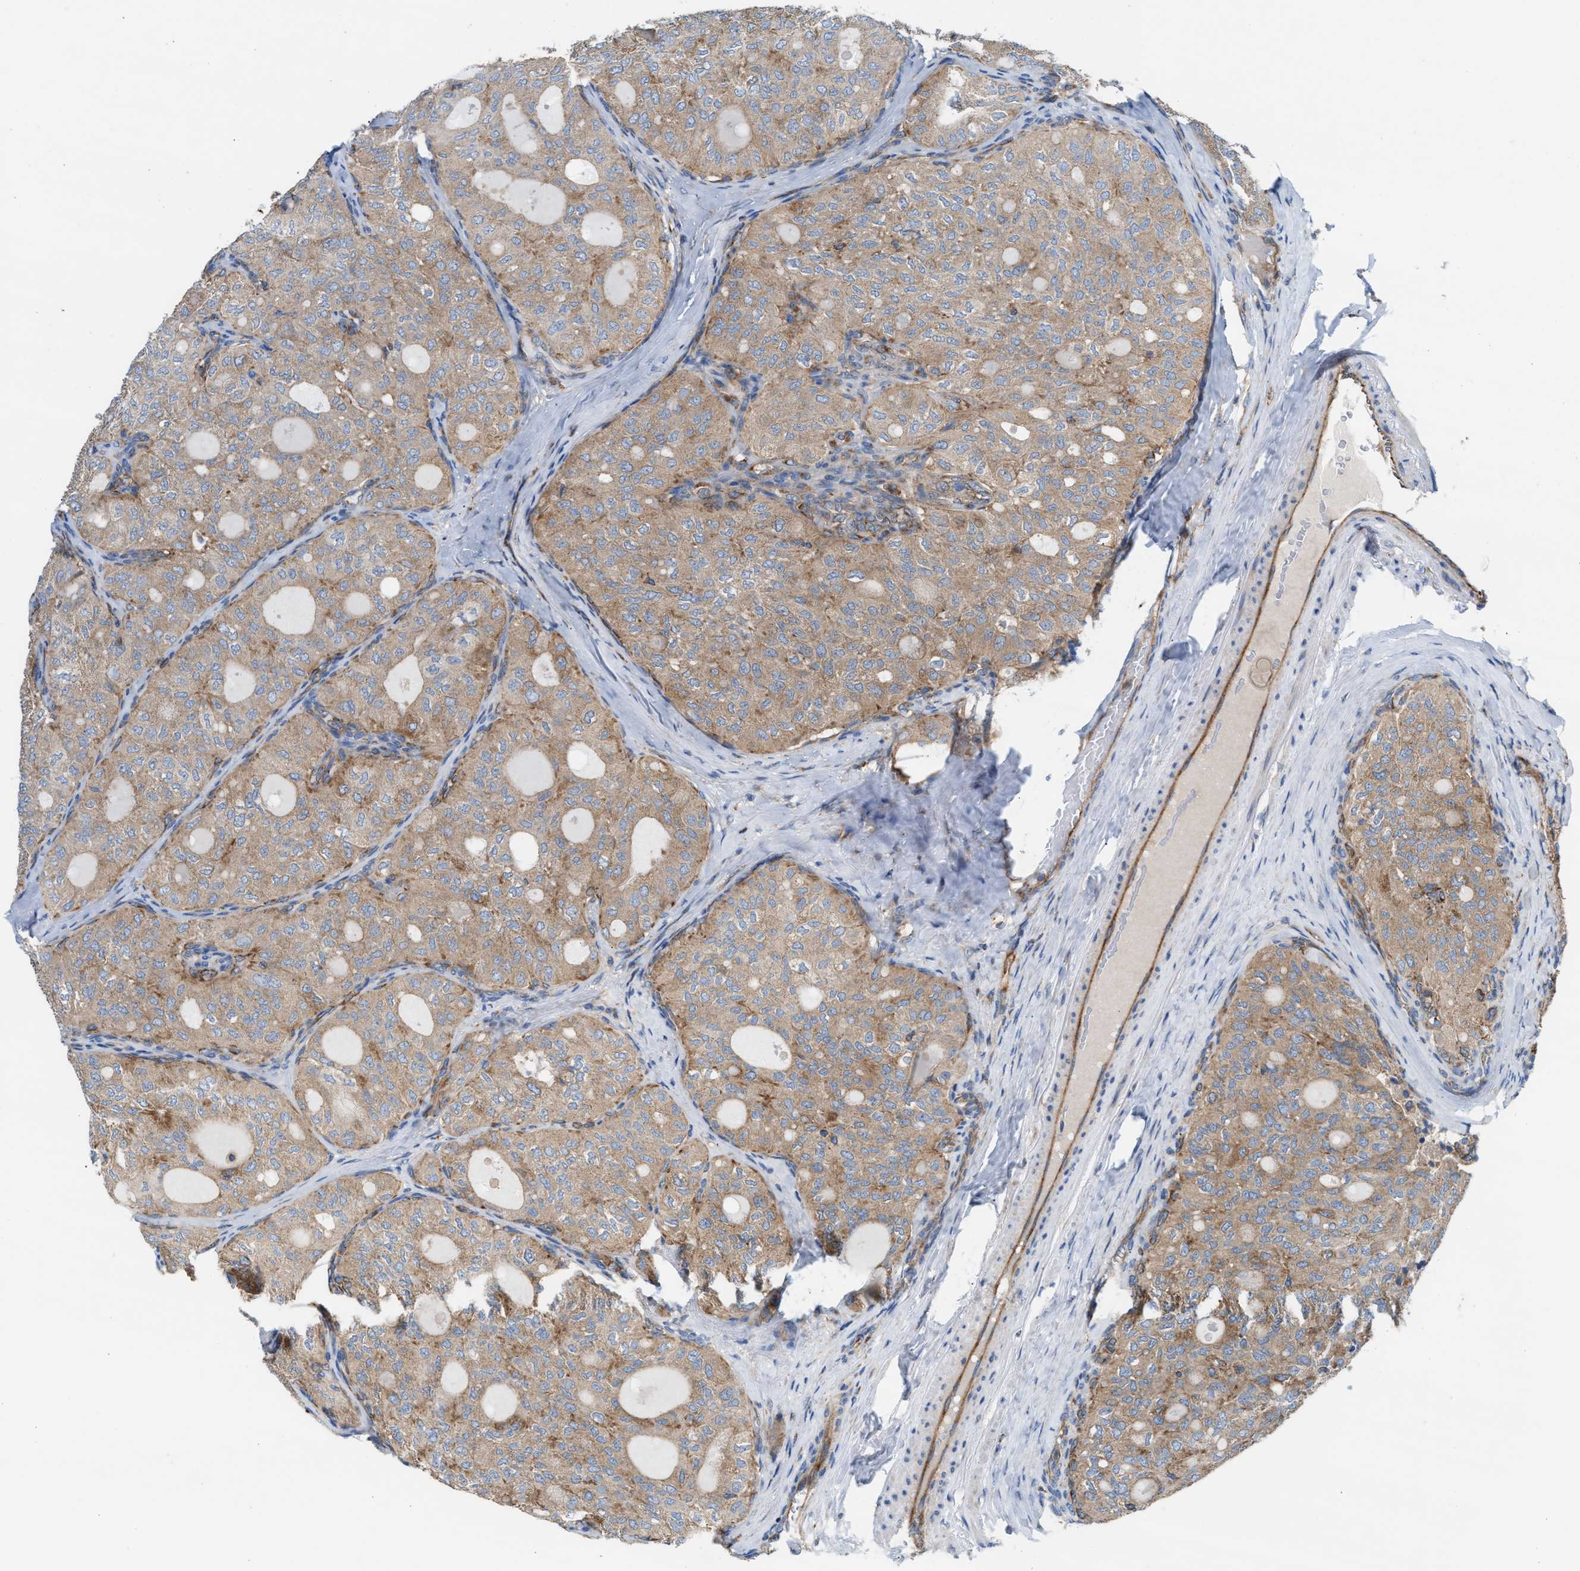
{"staining": {"intensity": "moderate", "quantity": ">75%", "location": "cytoplasmic/membranous"}, "tissue": "thyroid cancer", "cell_type": "Tumor cells", "image_type": "cancer", "snomed": [{"axis": "morphology", "description": "Follicular adenoma carcinoma, NOS"}, {"axis": "topography", "description": "Thyroid gland"}], "caption": "Immunohistochemical staining of thyroid cancer (follicular adenoma carcinoma) demonstrates medium levels of moderate cytoplasmic/membranous protein positivity in about >75% of tumor cells.", "gene": "TBC1D15", "patient": {"sex": "male", "age": 75}}